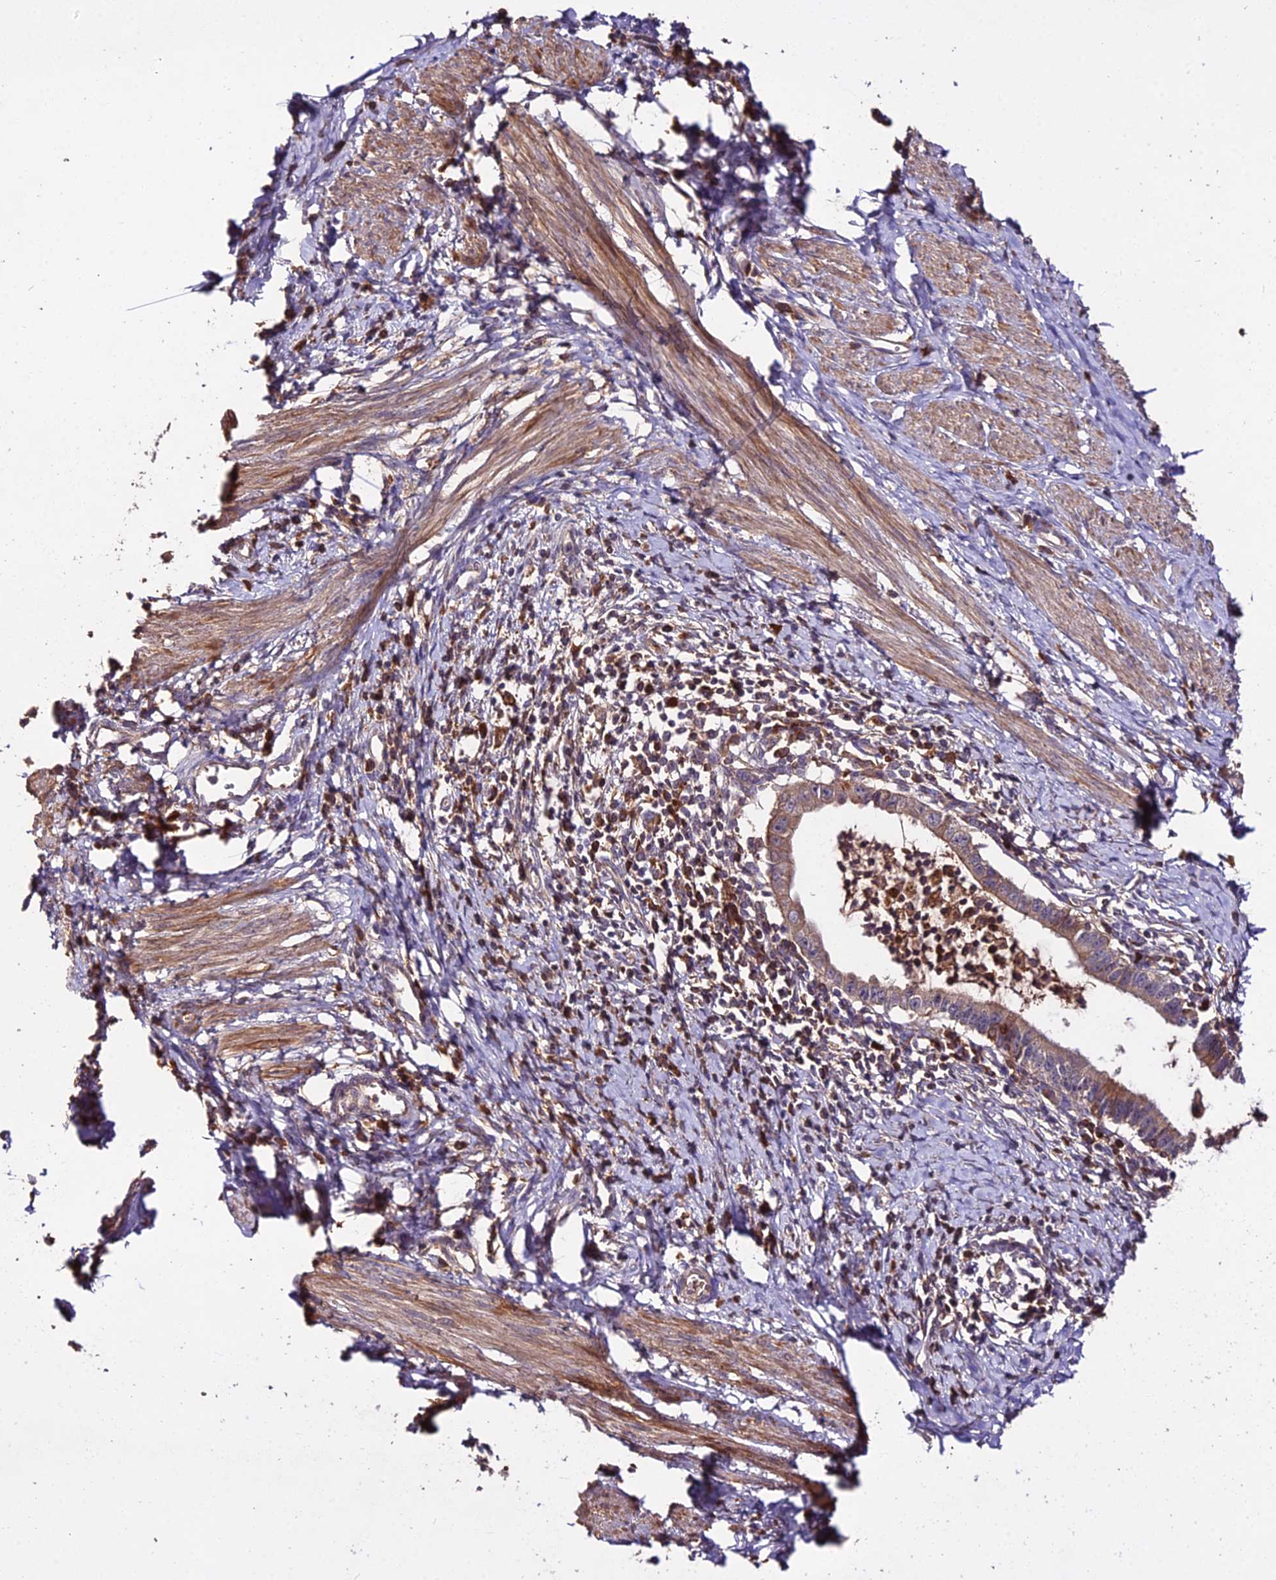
{"staining": {"intensity": "moderate", "quantity": ">75%", "location": "cytoplasmic/membranous"}, "tissue": "cervical cancer", "cell_type": "Tumor cells", "image_type": "cancer", "snomed": [{"axis": "morphology", "description": "Adenocarcinoma, NOS"}, {"axis": "topography", "description": "Cervix"}], "caption": "Cervical cancer (adenocarcinoma) stained for a protein demonstrates moderate cytoplasmic/membranous positivity in tumor cells.", "gene": "KCTD16", "patient": {"sex": "female", "age": 36}}